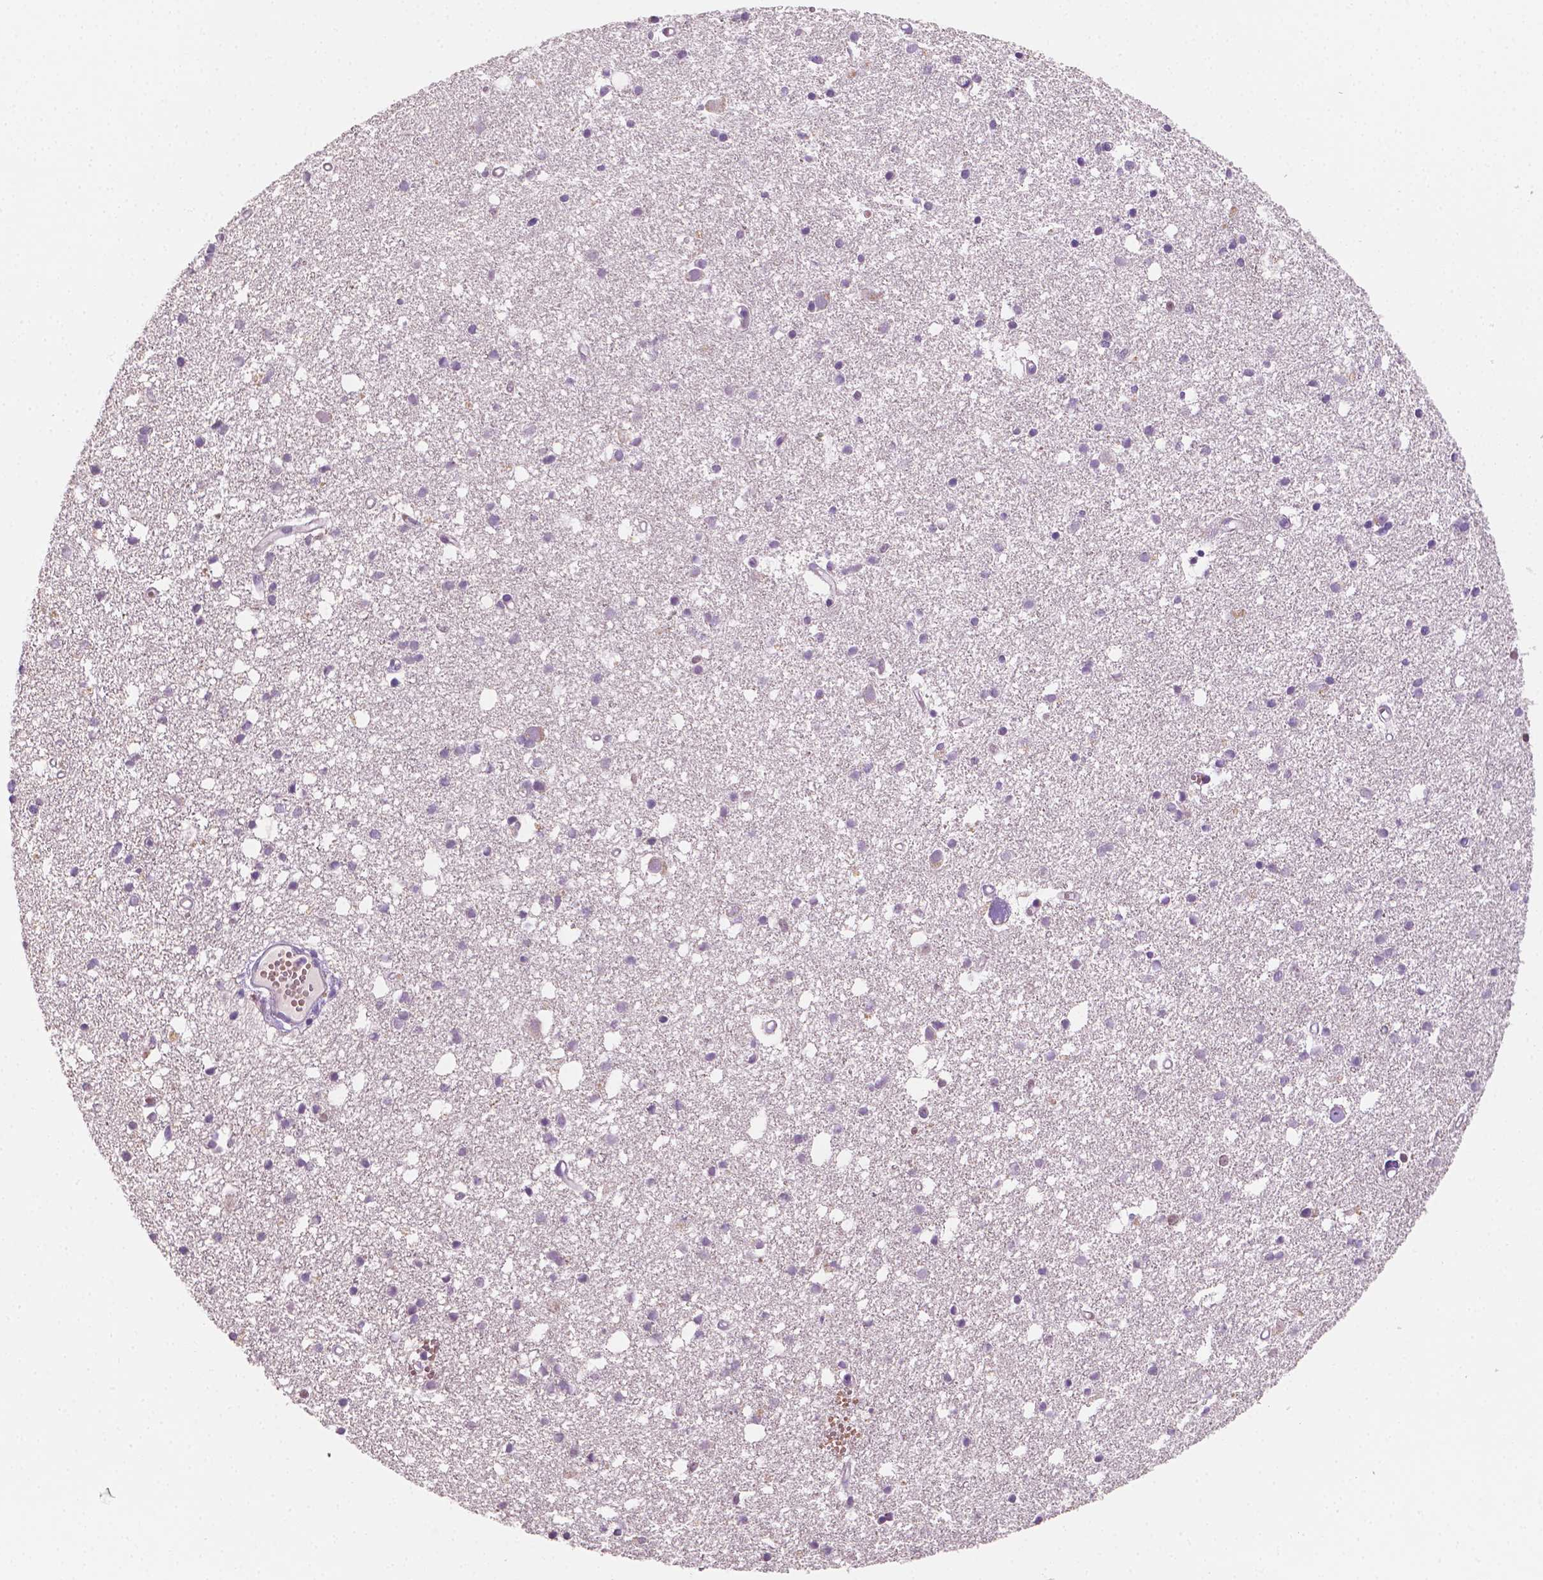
{"staining": {"intensity": "negative", "quantity": "none", "location": "none"}, "tissue": "cerebral cortex", "cell_type": "Endothelial cells", "image_type": "normal", "snomed": [{"axis": "morphology", "description": "Normal tissue, NOS"}, {"axis": "morphology", "description": "Glioma, malignant, High grade"}, {"axis": "topography", "description": "Cerebral cortex"}], "caption": "This is an IHC image of normal human cerebral cortex. There is no positivity in endothelial cells.", "gene": "SHLD3", "patient": {"sex": "male", "age": 71}}